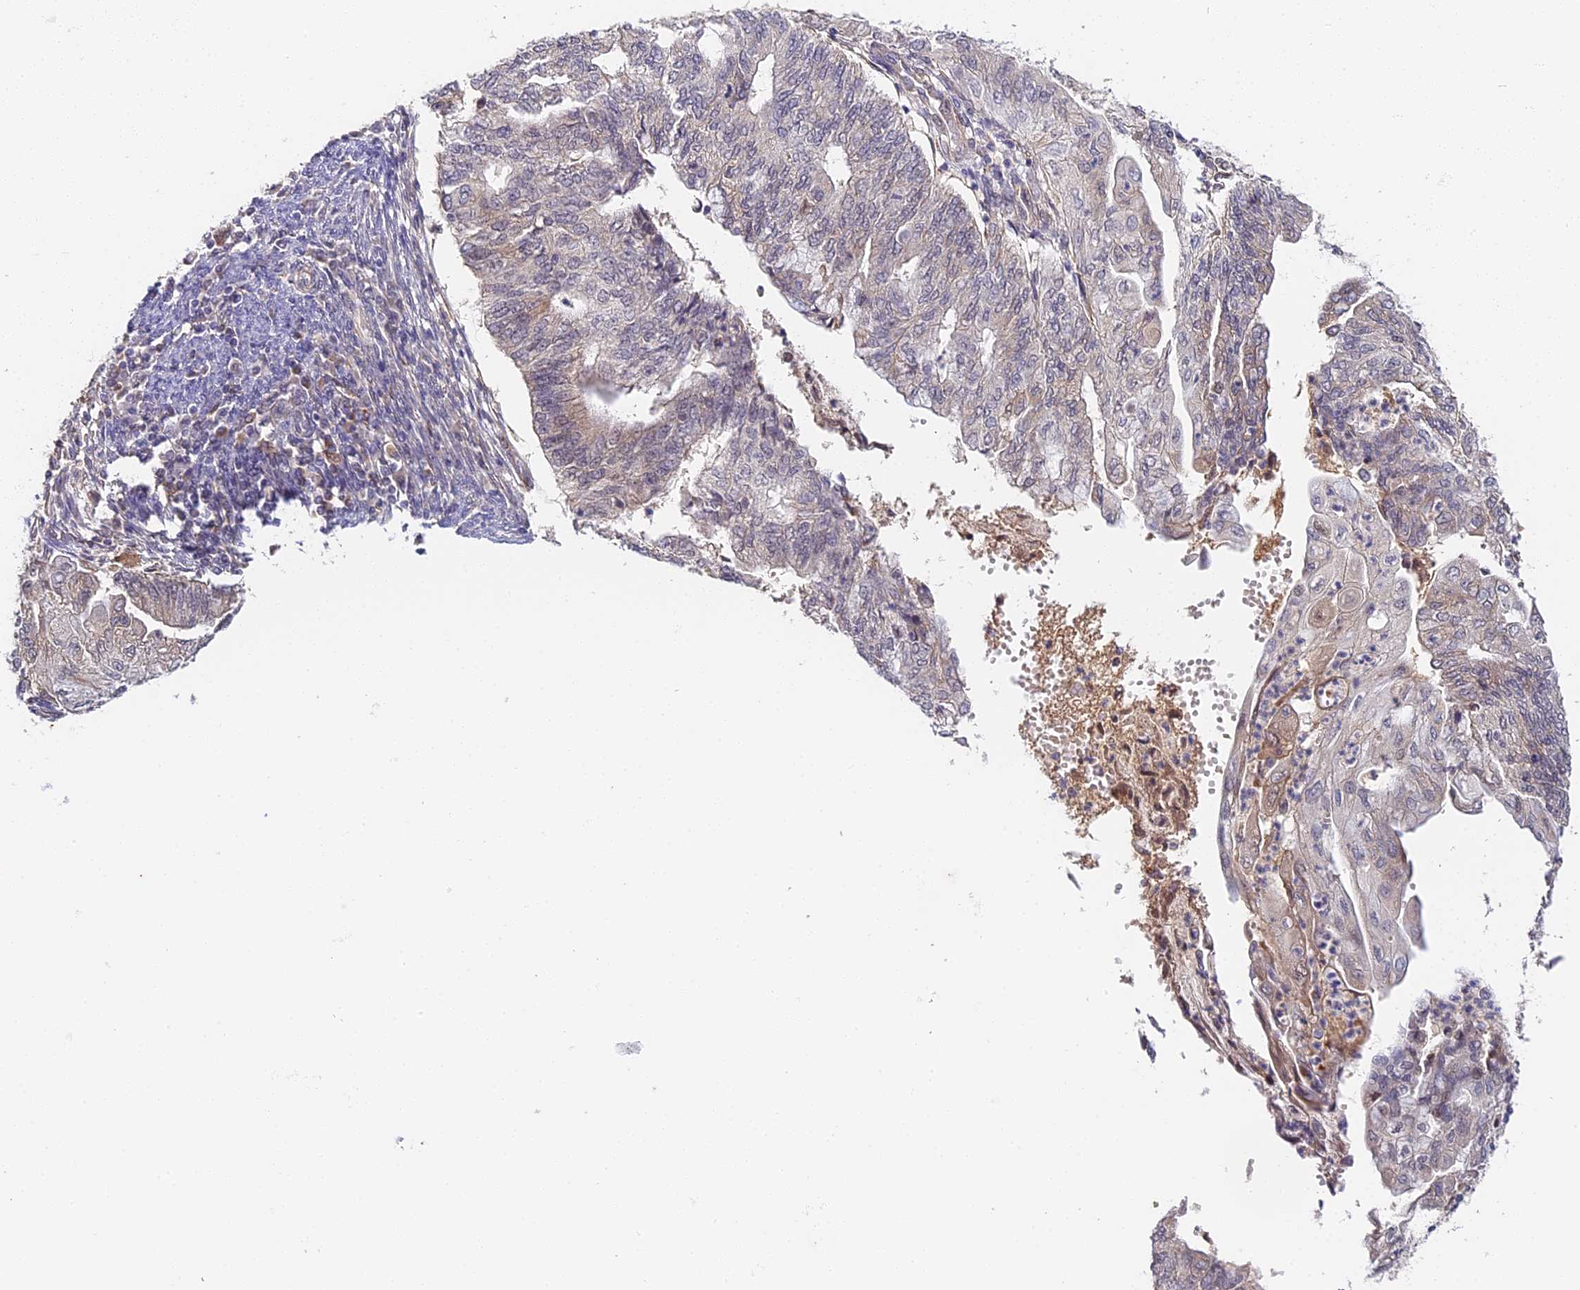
{"staining": {"intensity": "negative", "quantity": "none", "location": "none"}, "tissue": "endometrial cancer", "cell_type": "Tumor cells", "image_type": "cancer", "snomed": [{"axis": "morphology", "description": "Adenocarcinoma, NOS"}, {"axis": "topography", "description": "Endometrium"}], "caption": "Adenocarcinoma (endometrial) was stained to show a protein in brown. There is no significant expression in tumor cells.", "gene": "IMPACT", "patient": {"sex": "female", "age": 59}}